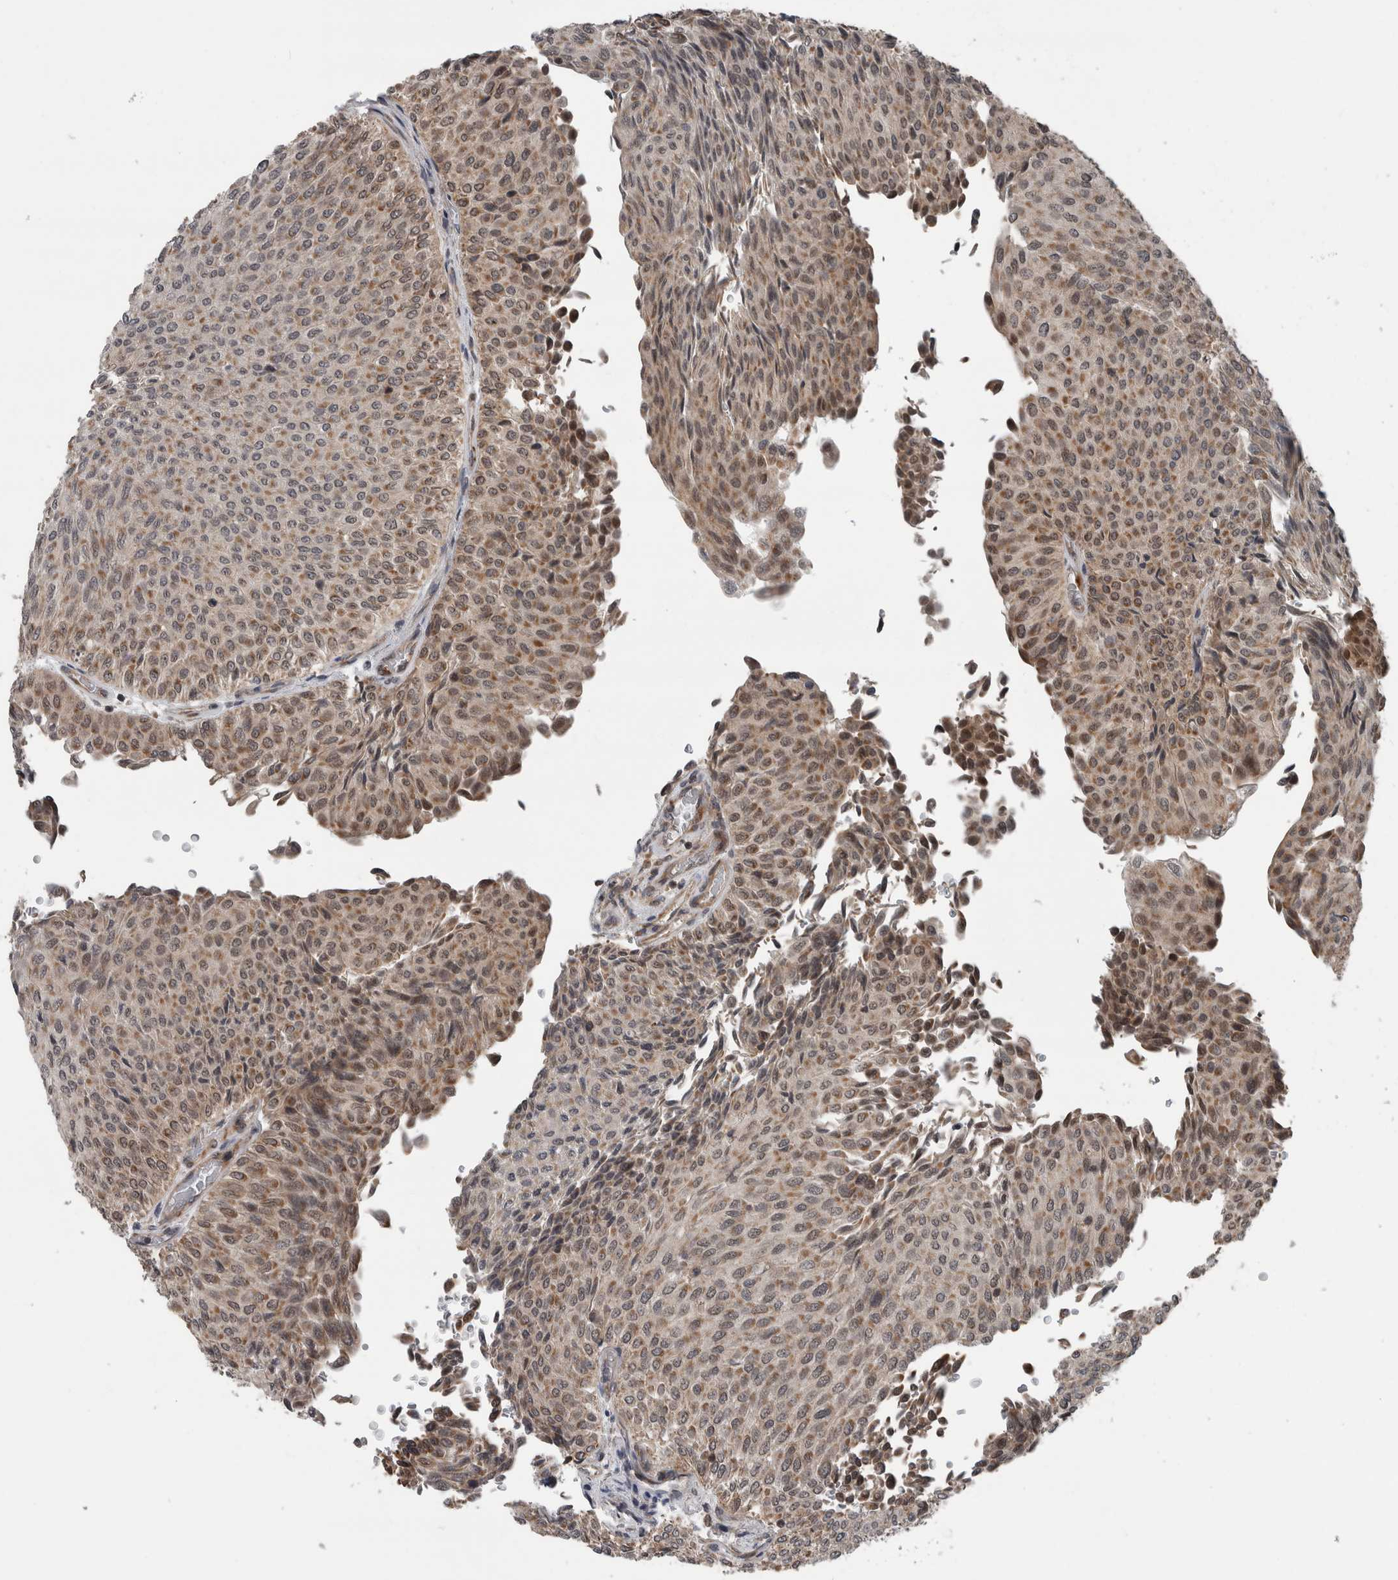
{"staining": {"intensity": "moderate", "quantity": ">75%", "location": "cytoplasmic/membranous"}, "tissue": "urothelial cancer", "cell_type": "Tumor cells", "image_type": "cancer", "snomed": [{"axis": "morphology", "description": "Urothelial carcinoma, Low grade"}, {"axis": "topography", "description": "Urinary bladder"}], "caption": "Moderate cytoplasmic/membranous protein expression is seen in about >75% of tumor cells in urothelial cancer.", "gene": "ENY2", "patient": {"sex": "male", "age": 78}}